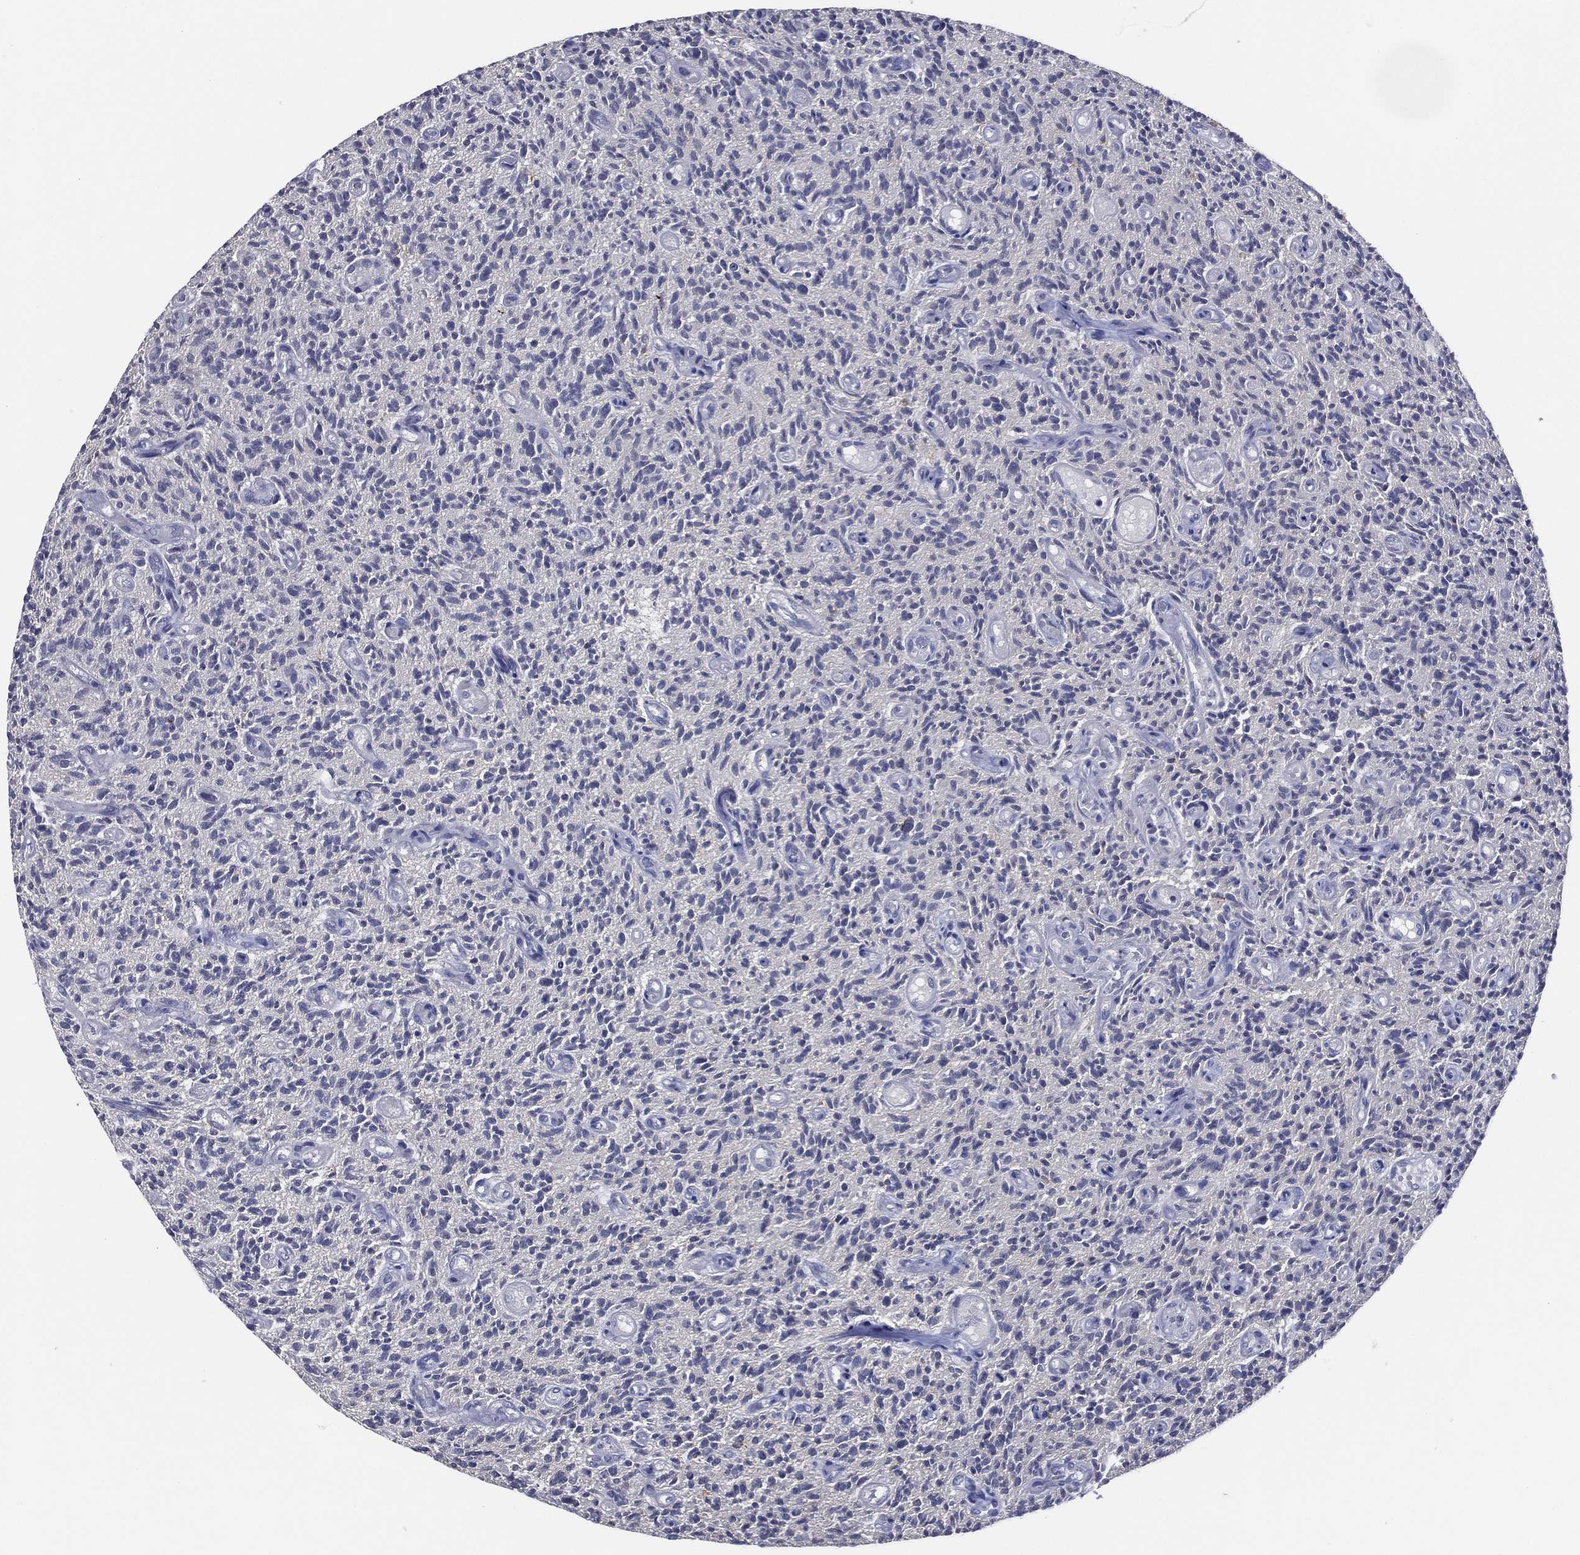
{"staining": {"intensity": "negative", "quantity": "none", "location": "none"}, "tissue": "glioma", "cell_type": "Tumor cells", "image_type": "cancer", "snomed": [{"axis": "morphology", "description": "Glioma, malignant, High grade"}, {"axis": "topography", "description": "Brain"}], "caption": "Malignant high-grade glioma stained for a protein using immunohistochemistry exhibits no positivity tumor cells.", "gene": "SLC13A4", "patient": {"sex": "male", "age": 64}}